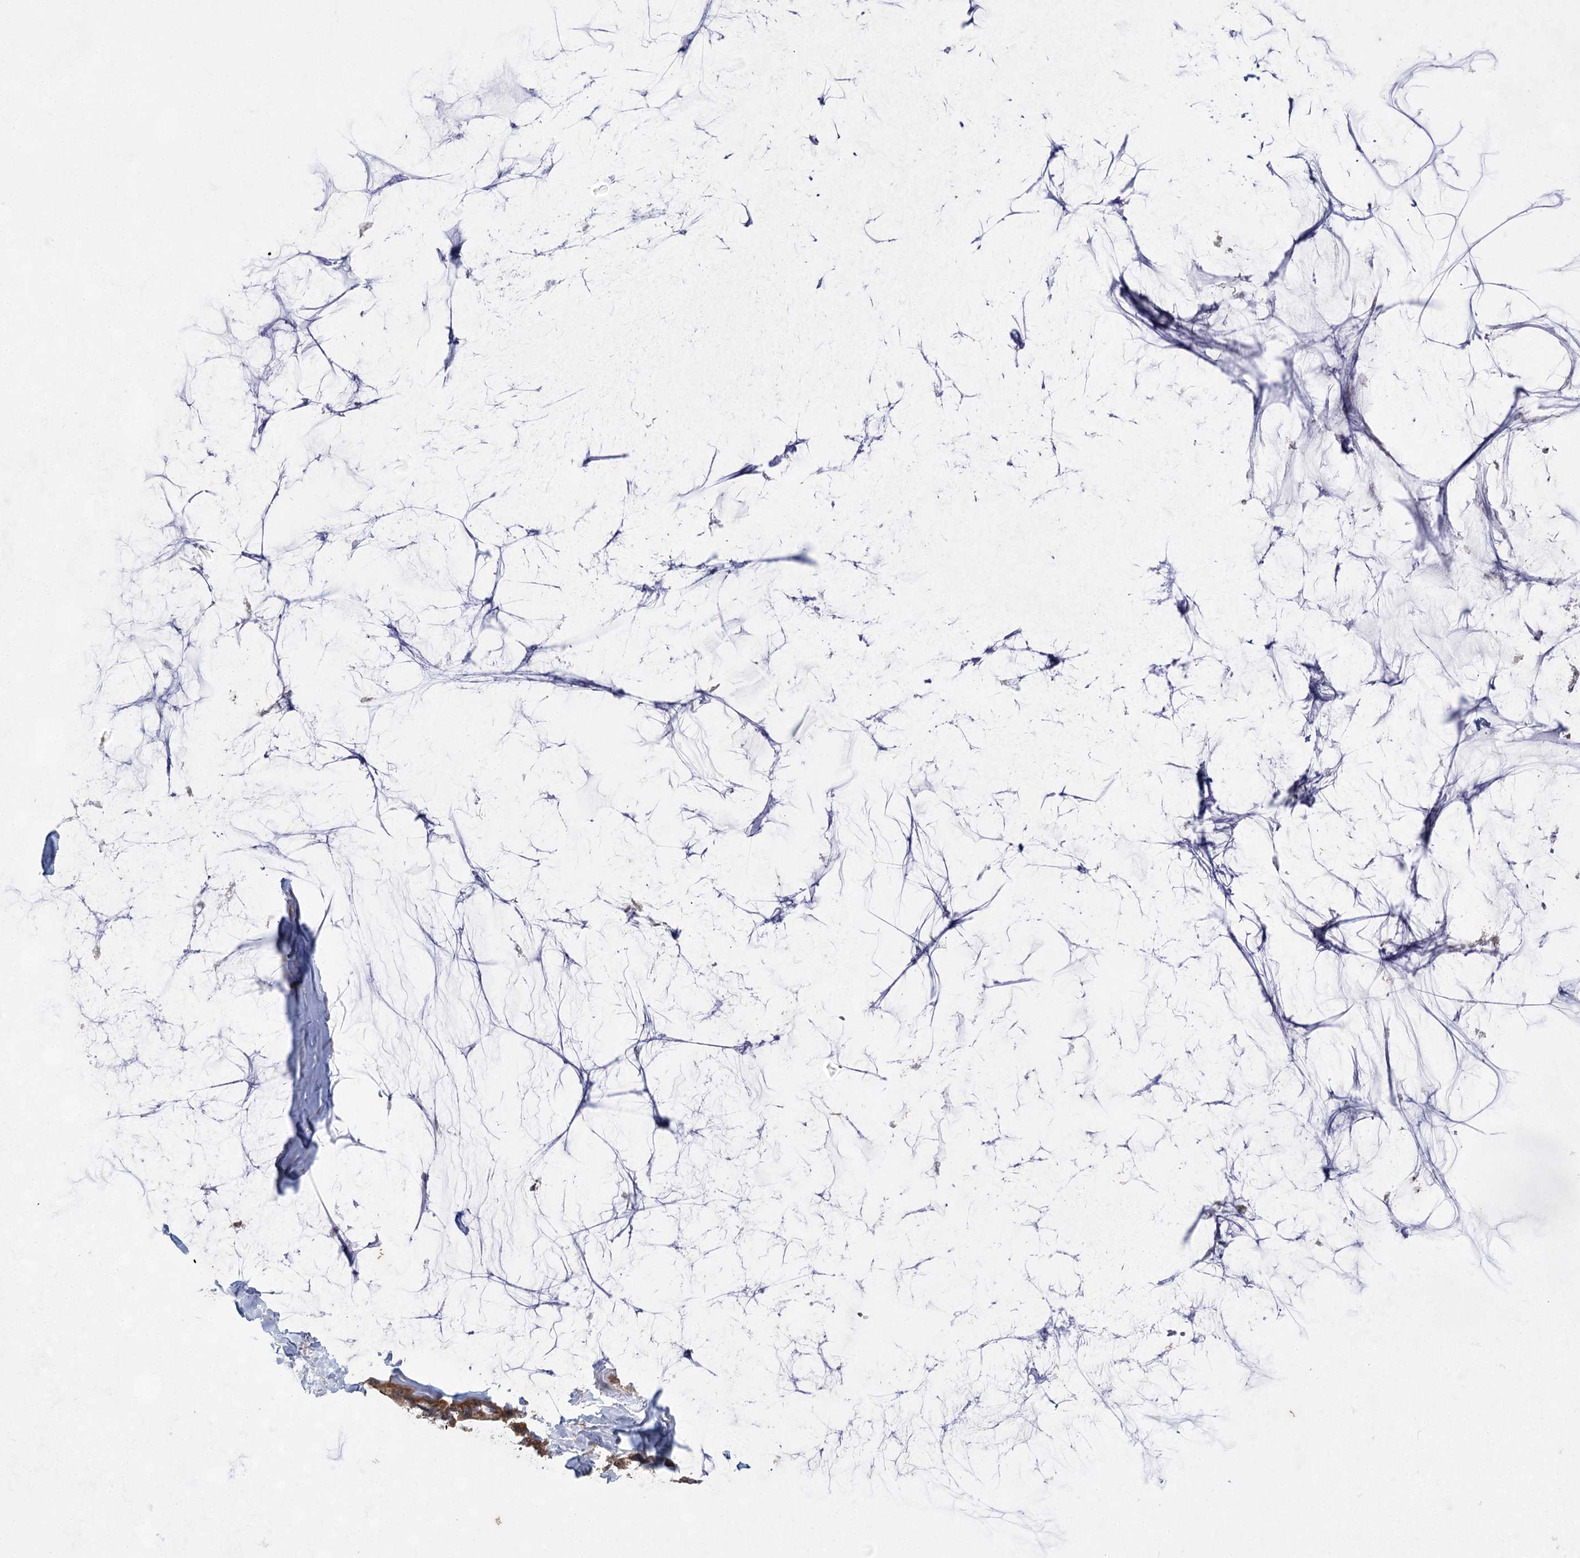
{"staining": {"intensity": "moderate", "quantity": ">75%", "location": "cytoplasmic/membranous"}, "tissue": "ovarian cancer", "cell_type": "Tumor cells", "image_type": "cancer", "snomed": [{"axis": "morphology", "description": "Cystadenocarcinoma, mucinous, NOS"}, {"axis": "topography", "description": "Ovary"}], "caption": "A brown stain labels moderate cytoplasmic/membranous staining of a protein in ovarian cancer tumor cells. (DAB (3,3'-diaminobenzidine) = brown stain, brightfield microscopy at high magnification).", "gene": "EIF3A", "patient": {"sex": "female", "age": 39}}